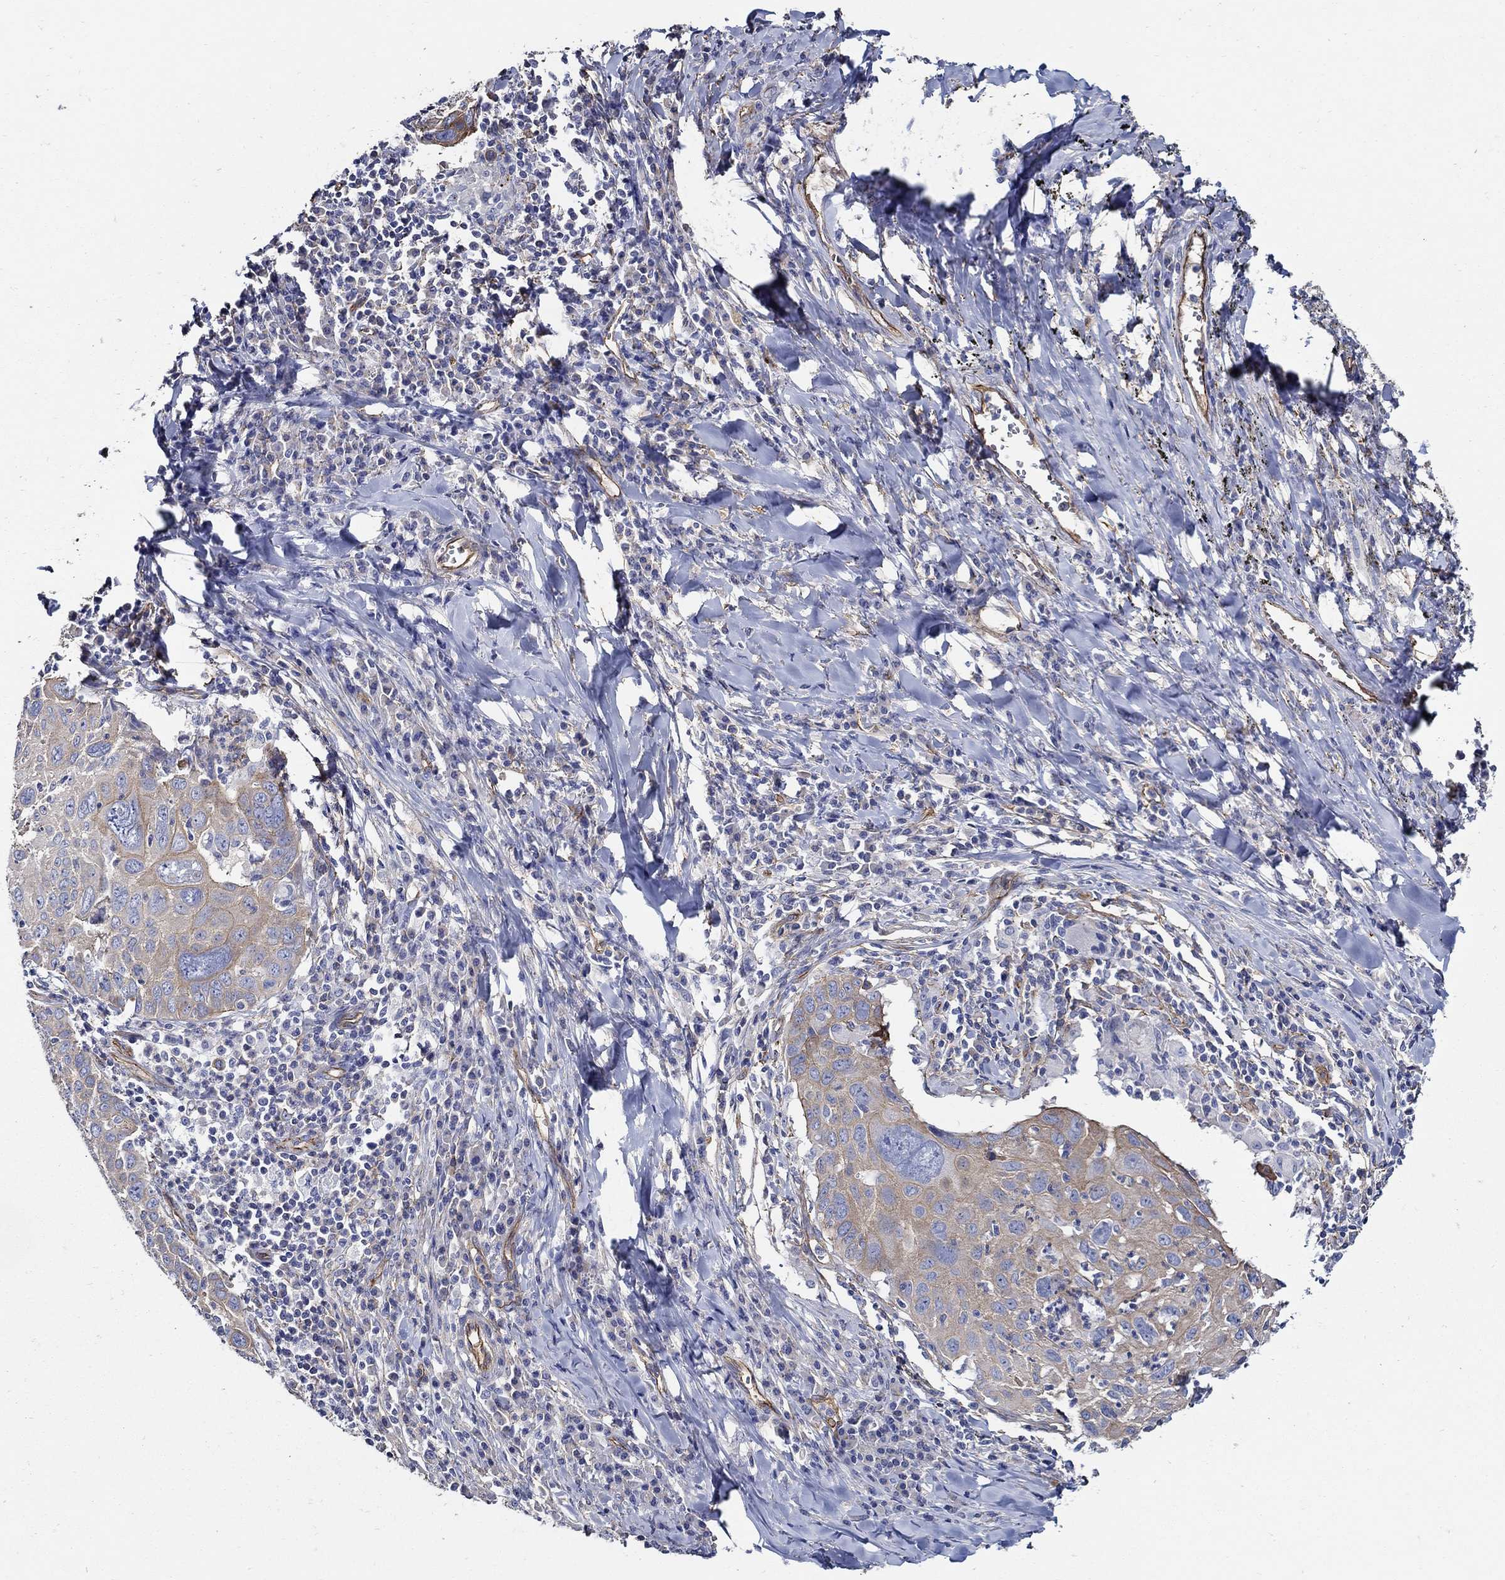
{"staining": {"intensity": "weak", "quantity": "25%-75%", "location": "cytoplasmic/membranous"}, "tissue": "lung cancer", "cell_type": "Tumor cells", "image_type": "cancer", "snomed": [{"axis": "morphology", "description": "Squamous cell carcinoma, NOS"}, {"axis": "topography", "description": "Lung"}], "caption": "There is low levels of weak cytoplasmic/membranous expression in tumor cells of lung squamous cell carcinoma, as demonstrated by immunohistochemical staining (brown color).", "gene": "APBB3", "patient": {"sex": "male", "age": 57}}